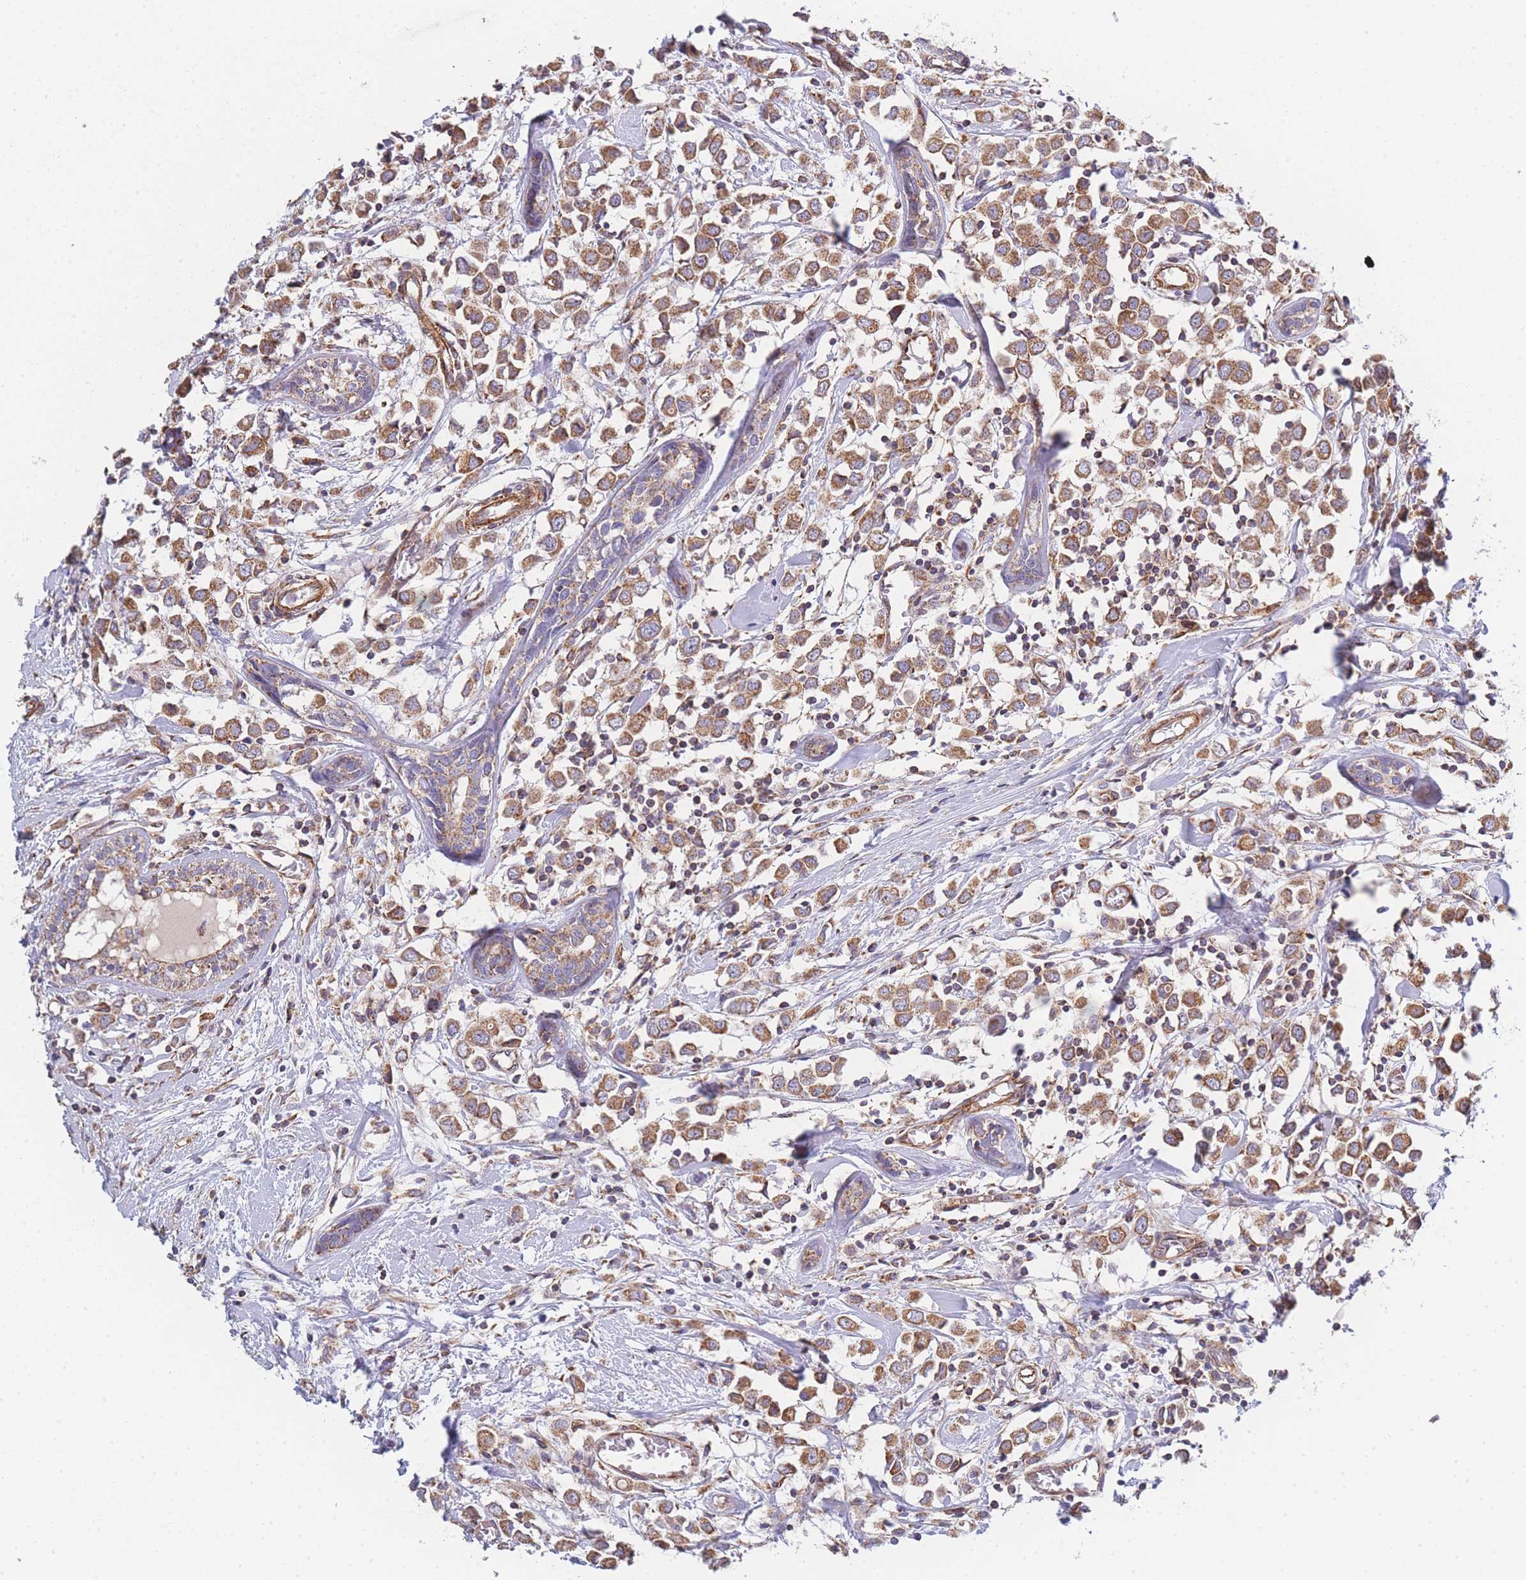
{"staining": {"intensity": "moderate", "quantity": ">75%", "location": "cytoplasmic/membranous"}, "tissue": "breast cancer", "cell_type": "Tumor cells", "image_type": "cancer", "snomed": [{"axis": "morphology", "description": "Duct carcinoma"}, {"axis": "topography", "description": "Breast"}], "caption": "This micrograph exhibits breast intraductal carcinoma stained with IHC to label a protein in brown. The cytoplasmic/membranous of tumor cells show moderate positivity for the protein. Nuclei are counter-stained blue.", "gene": "MTRES1", "patient": {"sex": "female", "age": 61}}